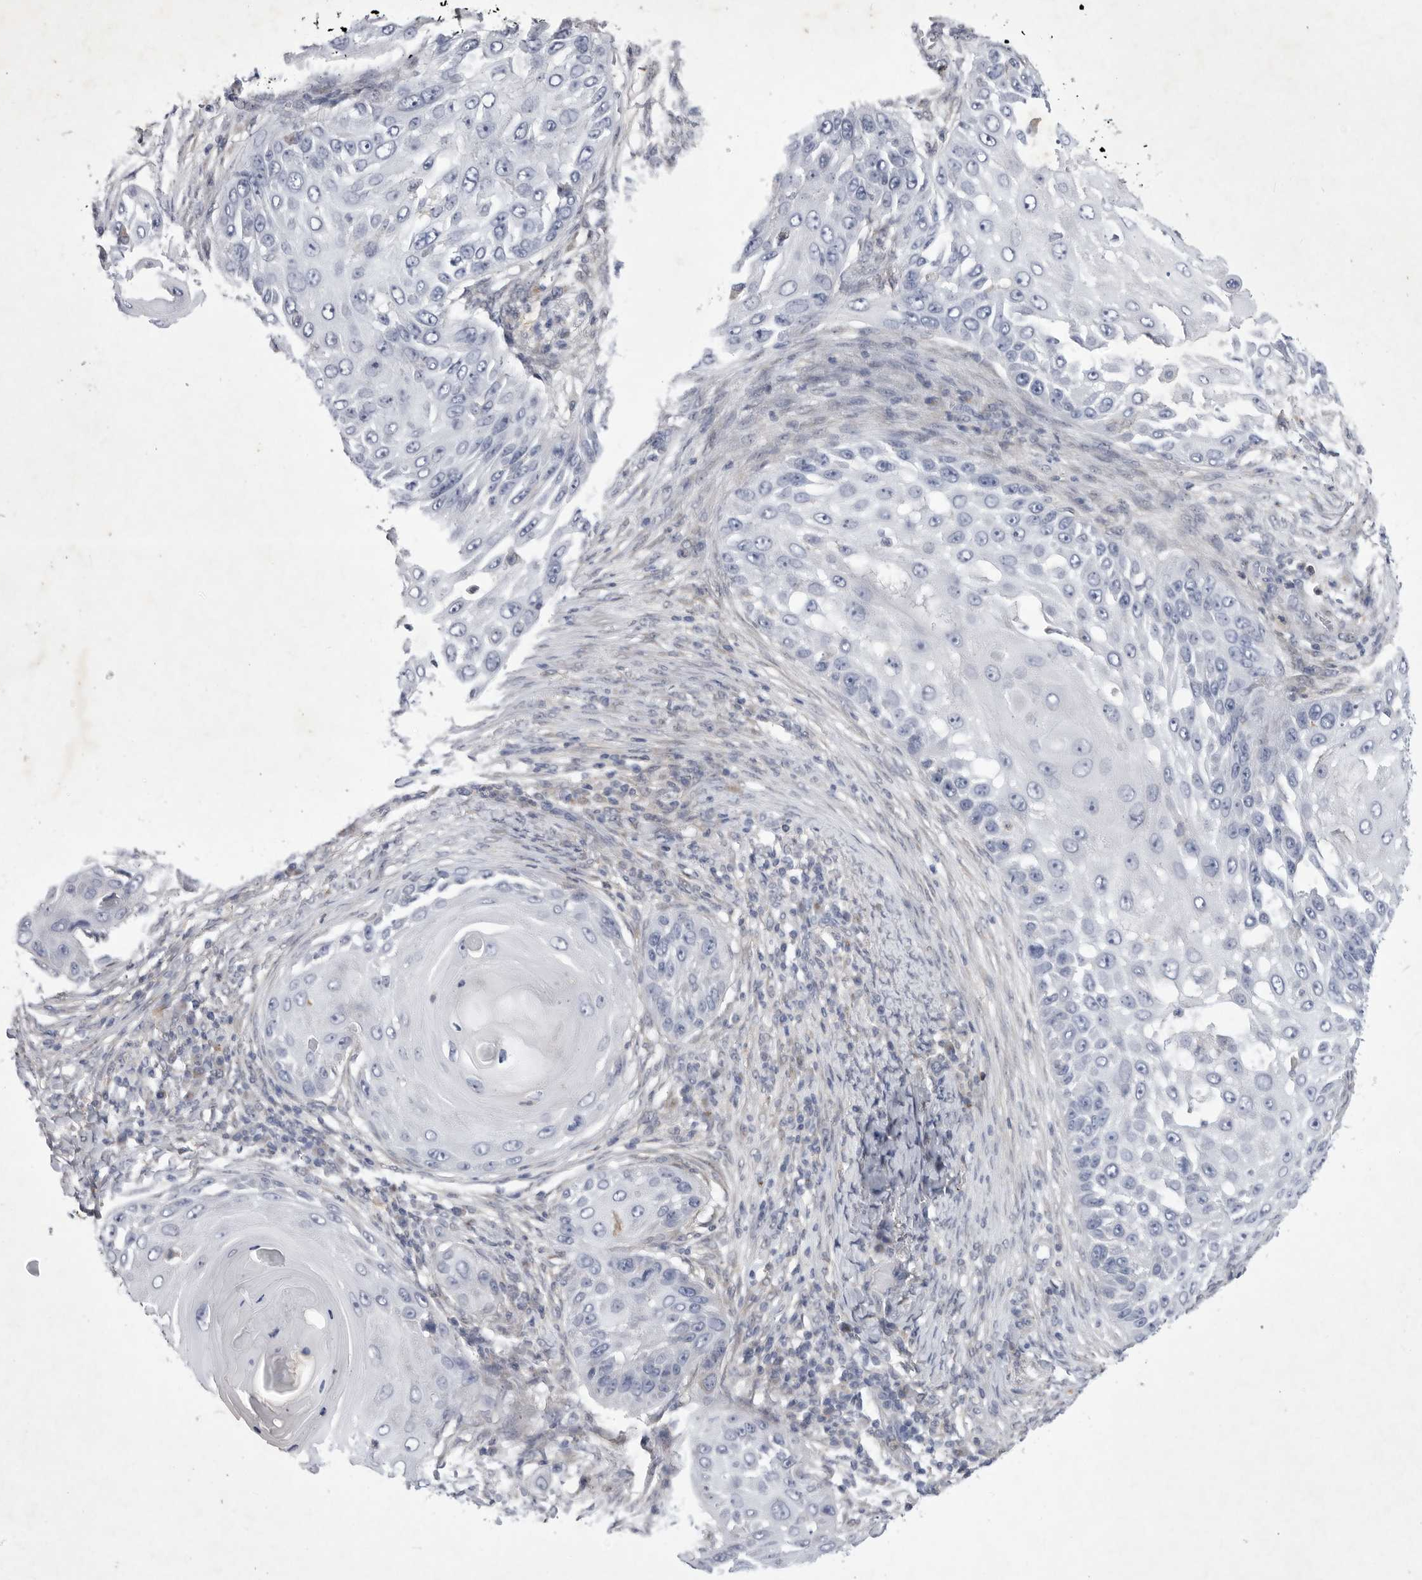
{"staining": {"intensity": "negative", "quantity": "none", "location": "none"}, "tissue": "skin cancer", "cell_type": "Tumor cells", "image_type": "cancer", "snomed": [{"axis": "morphology", "description": "Squamous cell carcinoma, NOS"}, {"axis": "topography", "description": "Skin"}], "caption": "Photomicrograph shows no significant protein staining in tumor cells of skin cancer. The staining is performed using DAB (3,3'-diaminobenzidine) brown chromogen with nuclei counter-stained in using hematoxylin.", "gene": "SIGLEC10", "patient": {"sex": "female", "age": 44}}